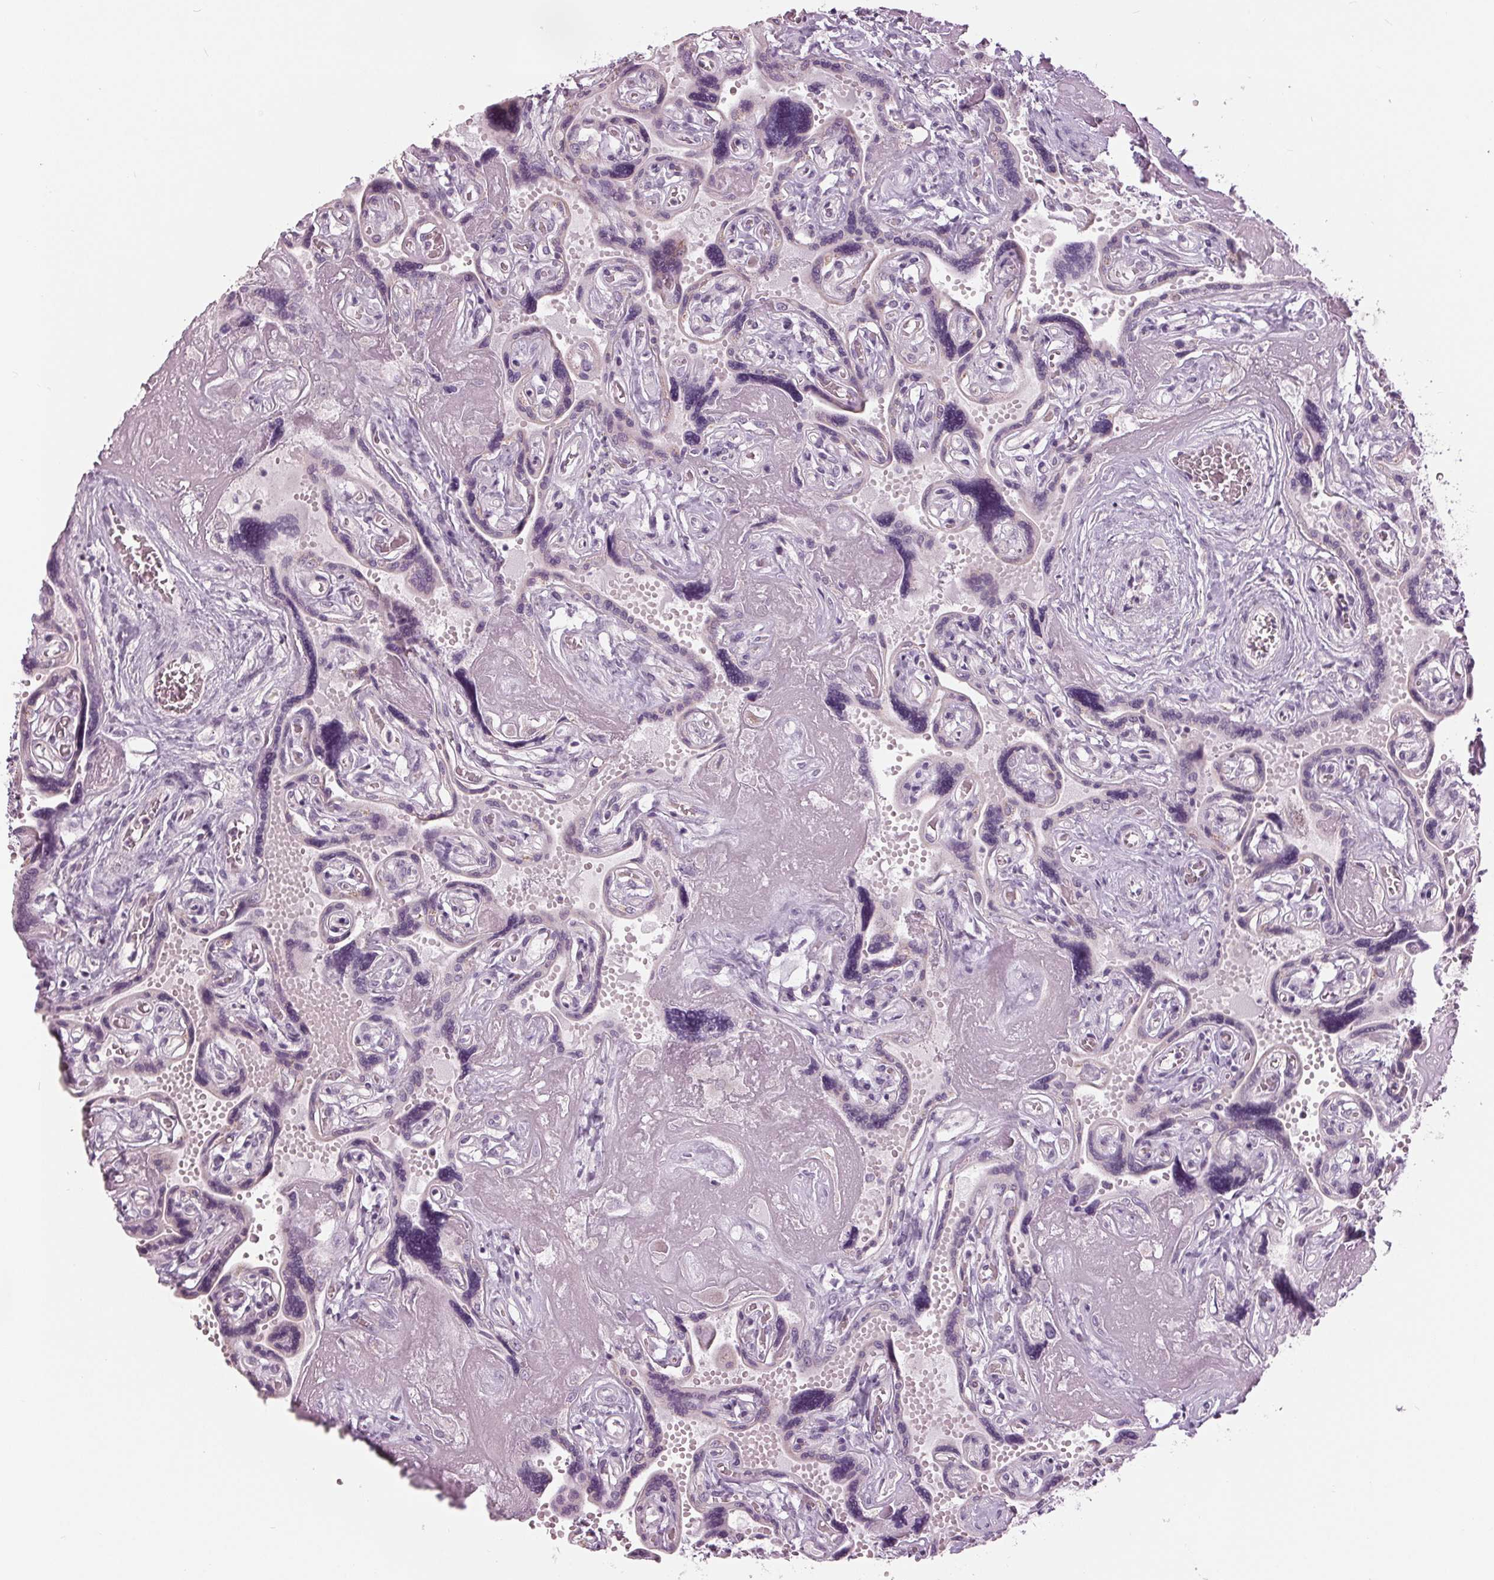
{"staining": {"intensity": "negative", "quantity": "none", "location": "none"}, "tissue": "placenta", "cell_type": "Decidual cells", "image_type": "normal", "snomed": [{"axis": "morphology", "description": "Normal tissue, NOS"}, {"axis": "topography", "description": "Placenta"}], "caption": "High power microscopy histopathology image of an IHC image of benign placenta, revealing no significant positivity in decidual cells. (DAB IHC visualized using brightfield microscopy, high magnification).", "gene": "SAMD4A", "patient": {"sex": "female", "age": 32}}